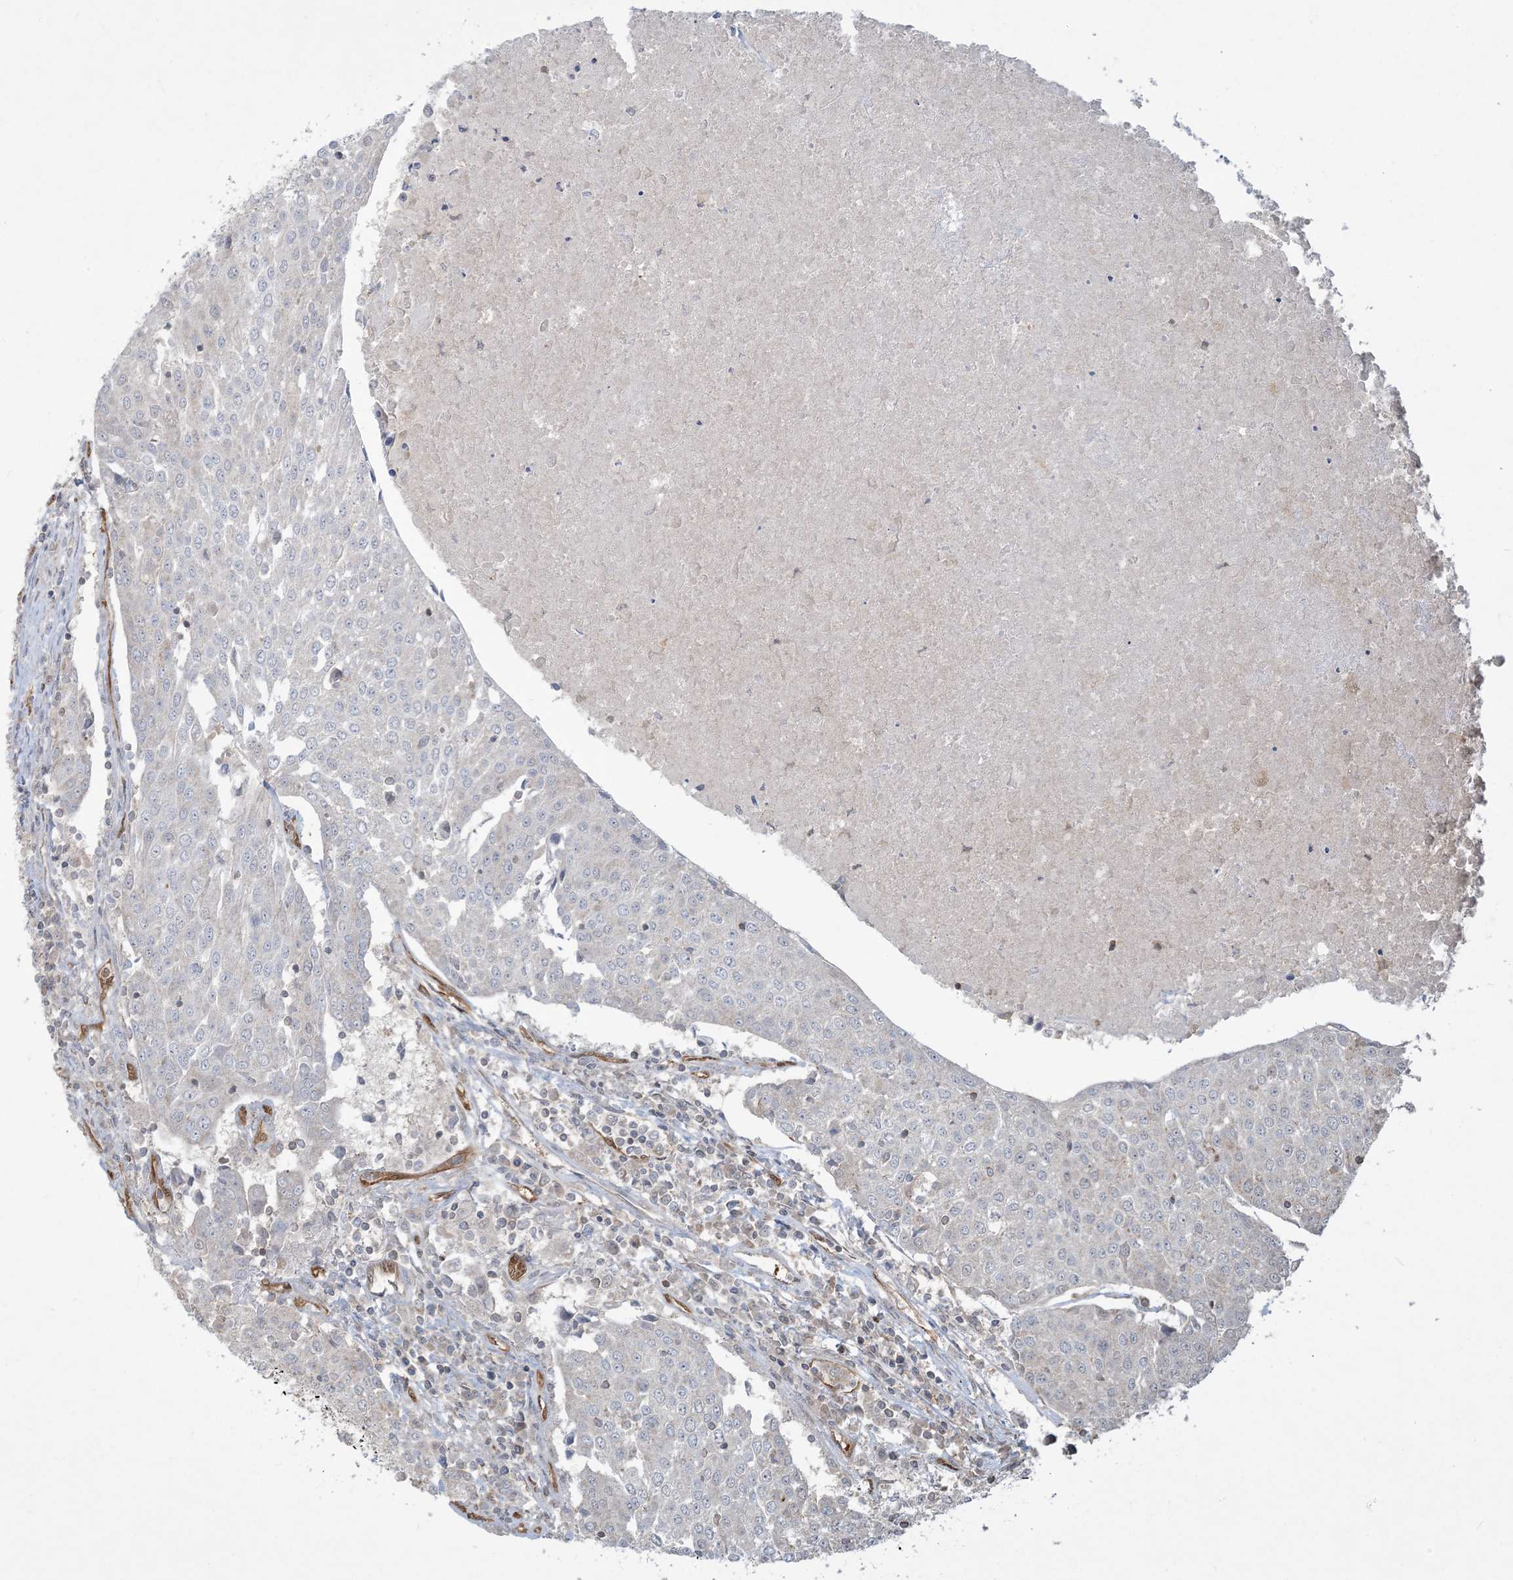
{"staining": {"intensity": "negative", "quantity": "none", "location": "none"}, "tissue": "urothelial cancer", "cell_type": "Tumor cells", "image_type": "cancer", "snomed": [{"axis": "morphology", "description": "Urothelial carcinoma, High grade"}, {"axis": "topography", "description": "Urinary bladder"}], "caption": "Tumor cells are negative for brown protein staining in urothelial cancer.", "gene": "PPM1F", "patient": {"sex": "female", "age": 85}}